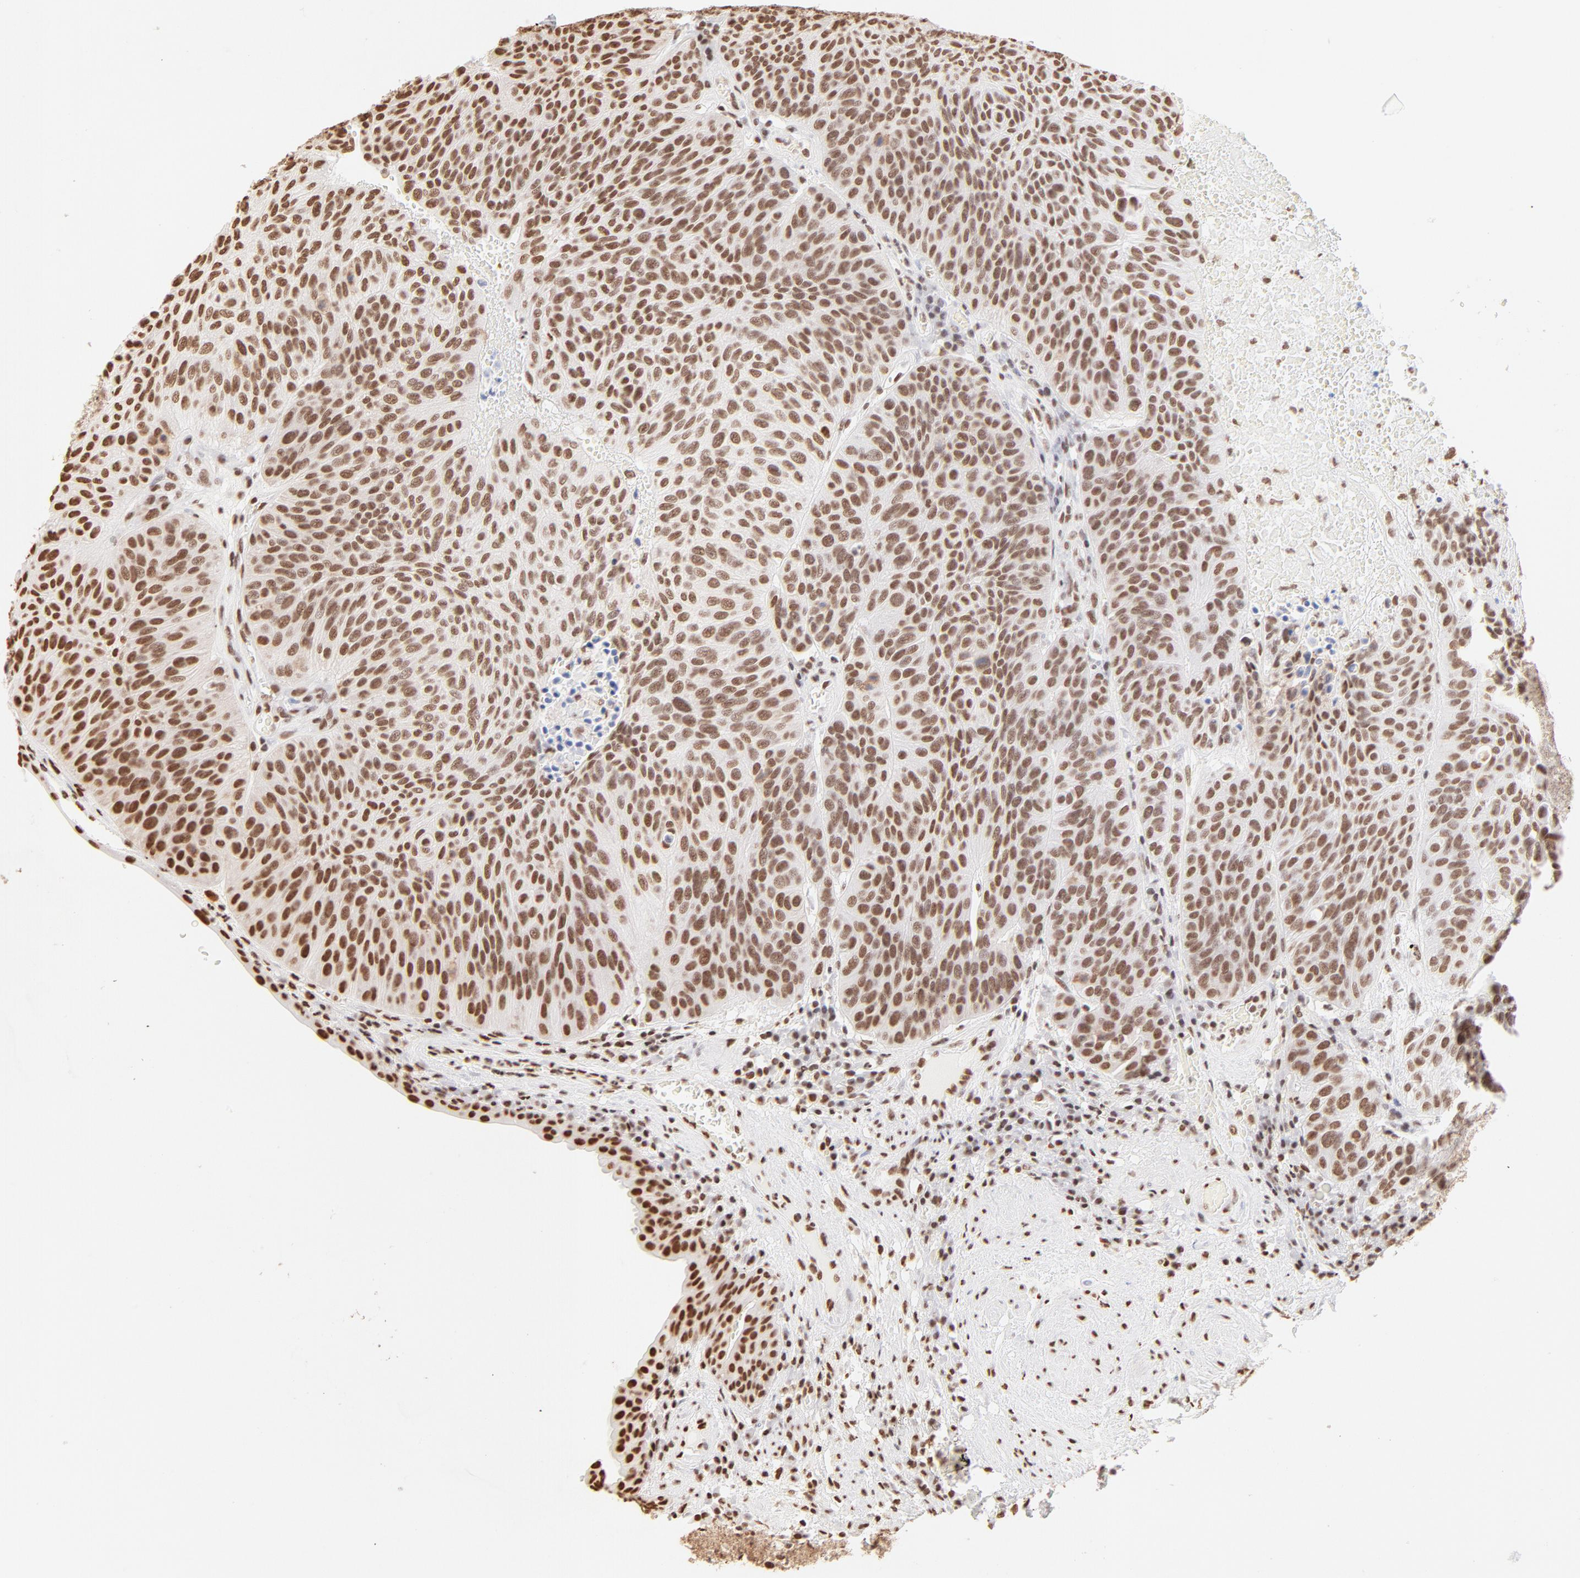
{"staining": {"intensity": "strong", "quantity": ">75%", "location": "nuclear"}, "tissue": "urothelial cancer", "cell_type": "Tumor cells", "image_type": "cancer", "snomed": [{"axis": "morphology", "description": "Urothelial carcinoma, High grade"}, {"axis": "topography", "description": "Urinary bladder"}], "caption": "This photomicrograph demonstrates IHC staining of human urothelial cancer, with high strong nuclear expression in approximately >75% of tumor cells.", "gene": "ZNF540", "patient": {"sex": "male", "age": 66}}